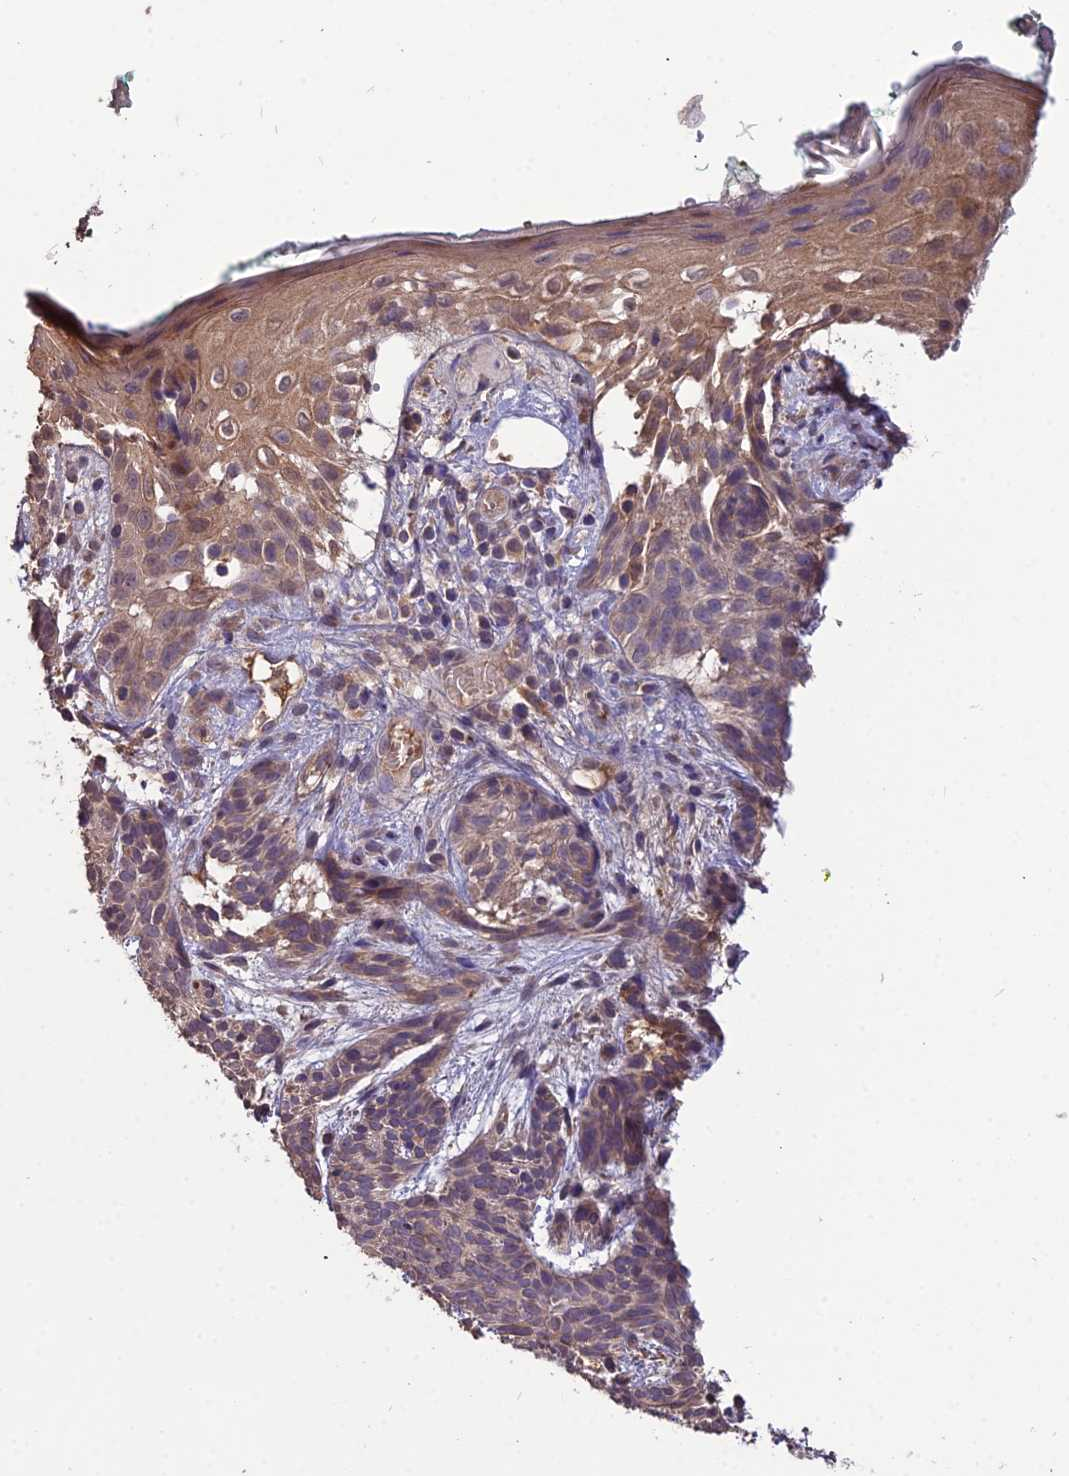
{"staining": {"intensity": "negative", "quantity": "none", "location": "none"}, "tissue": "skin cancer", "cell_type": "Tumor cells", "image_type": "cancer", "snomed": [{"axis": "morphology", "description": "Basal cell carcinoma"}, {"axis": "topography", "description": "Skin"}], "caption": "Tumor cells are negative for brown protein staining in skin basal cell carcinoma.", "gene": "KCTD16", "patient": {"sex": "female", "age": 81}}